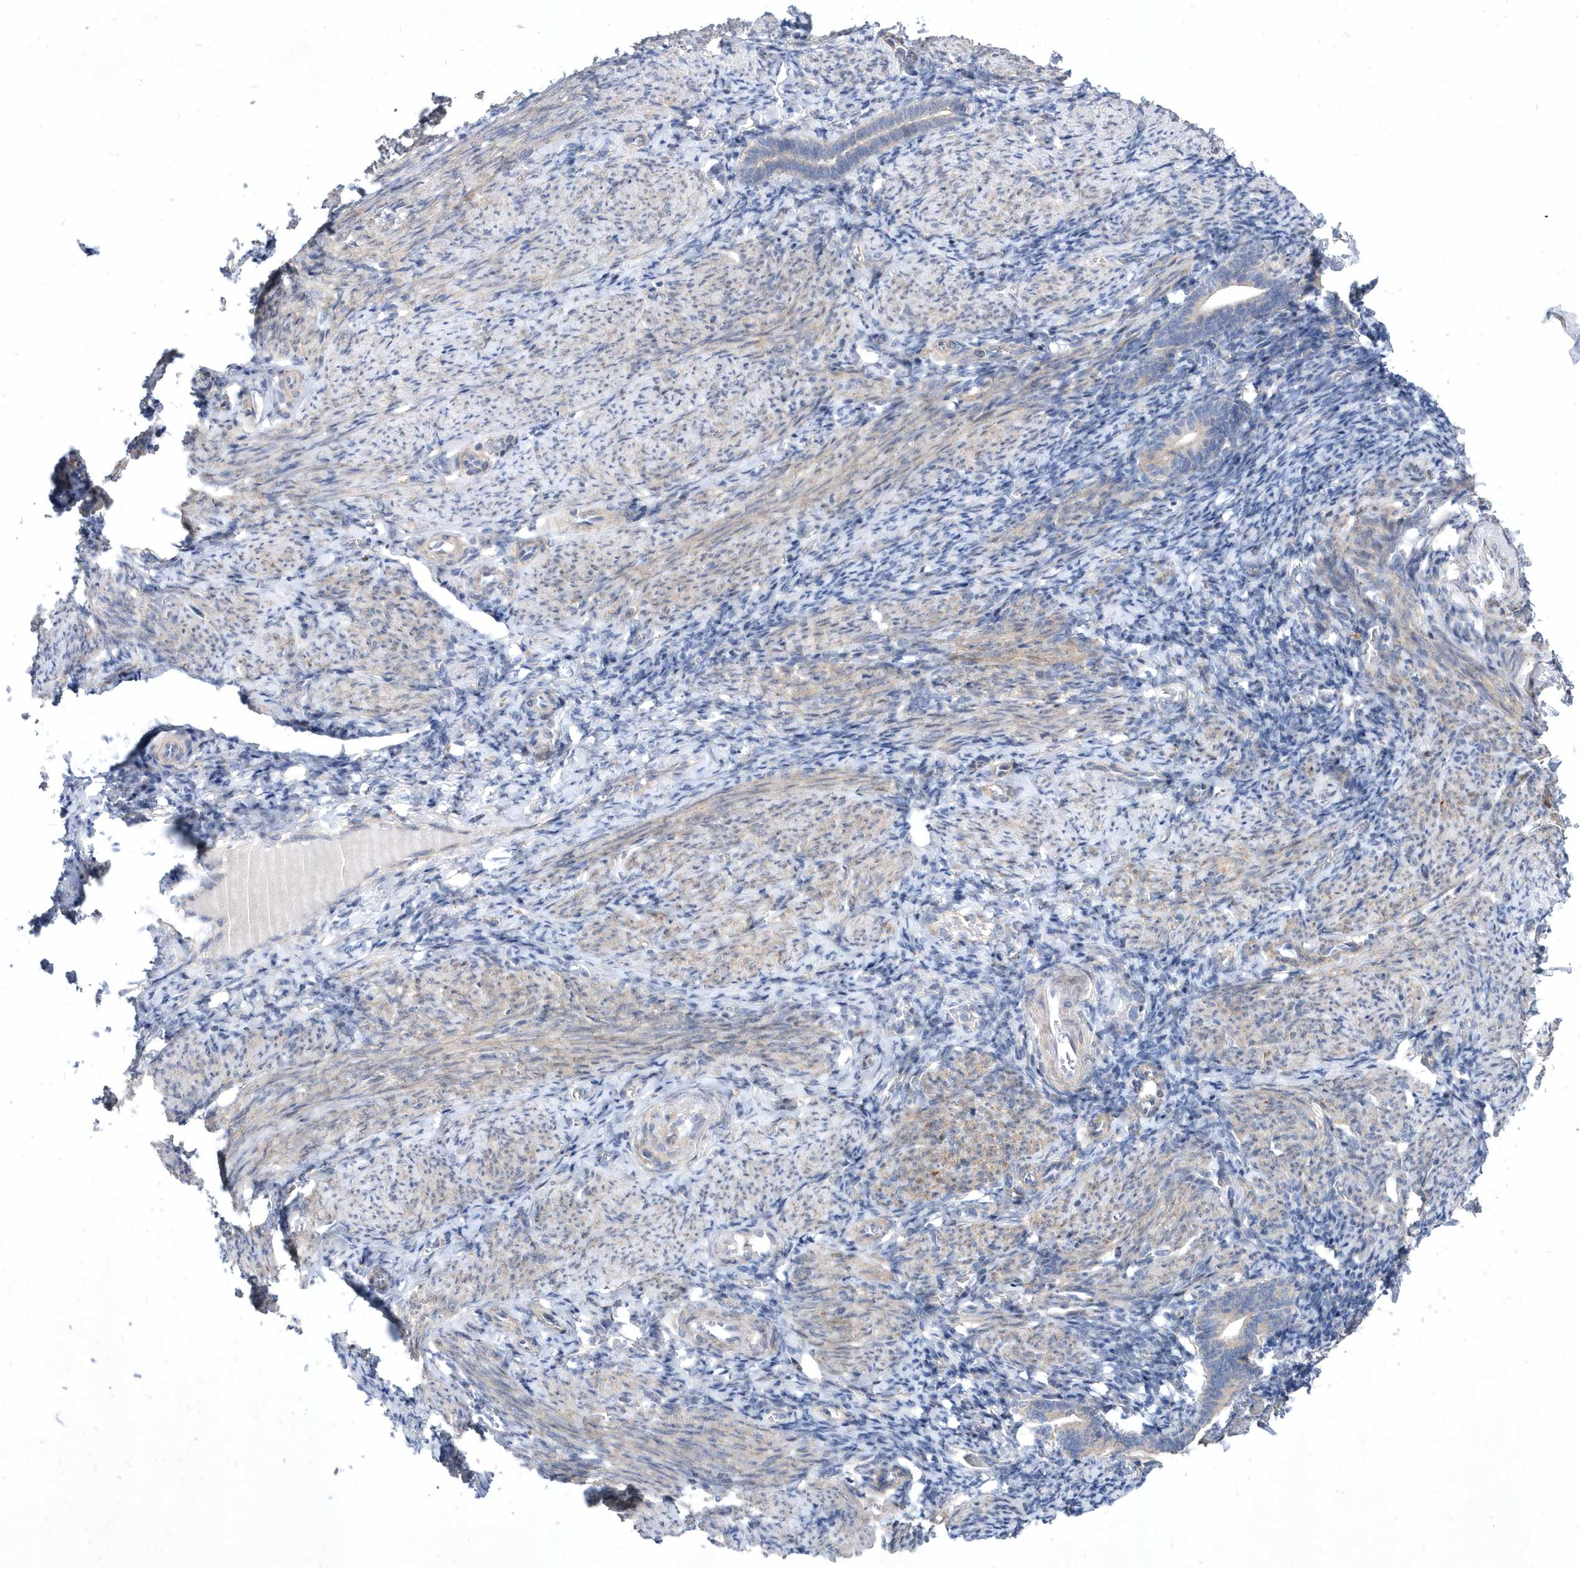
{"staining": {"intensity": "negative", "quantity": "none", "location": "none"}, "tissue": "endometrium", "cell_type": "Cells in endometrial stroma", "image_type": "normal", "snomed": [{"axis": "morphology", "description": "Normal tissue, NOS"}, {"axis": "topography", "description": "Endometrium"}], "caption": "There is no significant expression in cells in endometrial stroma of endometrium. (Brightfield microscopy of DAB (3,3'-diaminobenzidine) immunohistochemistry at high magnification).", "gene": "LONRF2", "patient": {"sex": "female", "age": 51}}